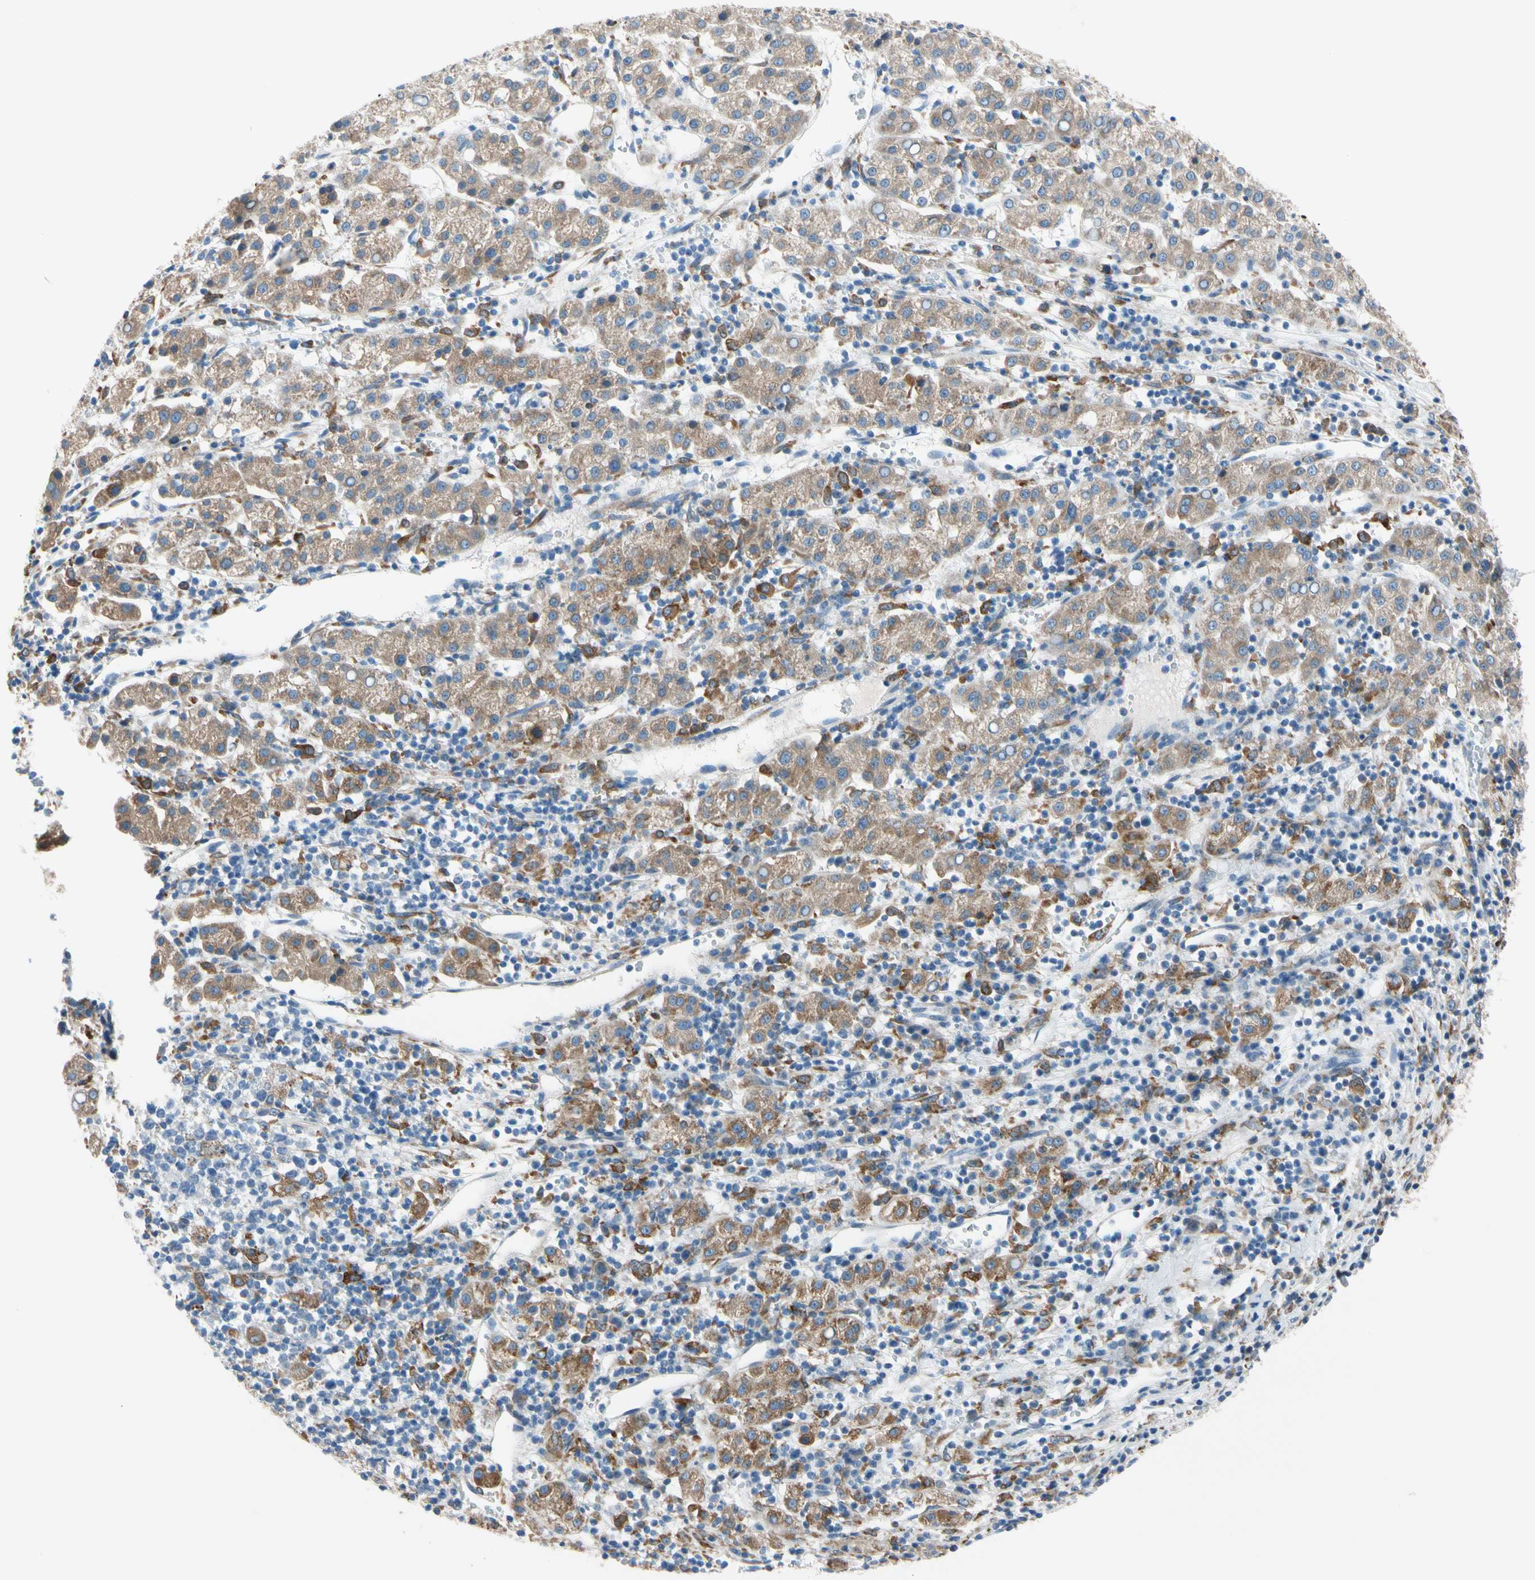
{"staining": {"intensity": "moderate", "quantity": ">75%", "location": "cytoplasmic/membranous"}, "tissue": "liver cancer", "cell_type": "Tumor cells", "image_type": "cancer", "snomed": [{"axis": "morphology", "description": "Carcinoma, Hepatocellular, NOS"}, {"axis": "topography", "description": "Liver"}], "caption": "Approximately >75% of tumor cells in human liver cancer reveal moderate cytoplasmic/membranous protein staining as visualized by brown immunohistochemical staining.", "gene": "LRPAP1", "patient": {"sex": "female", "age": 58}}